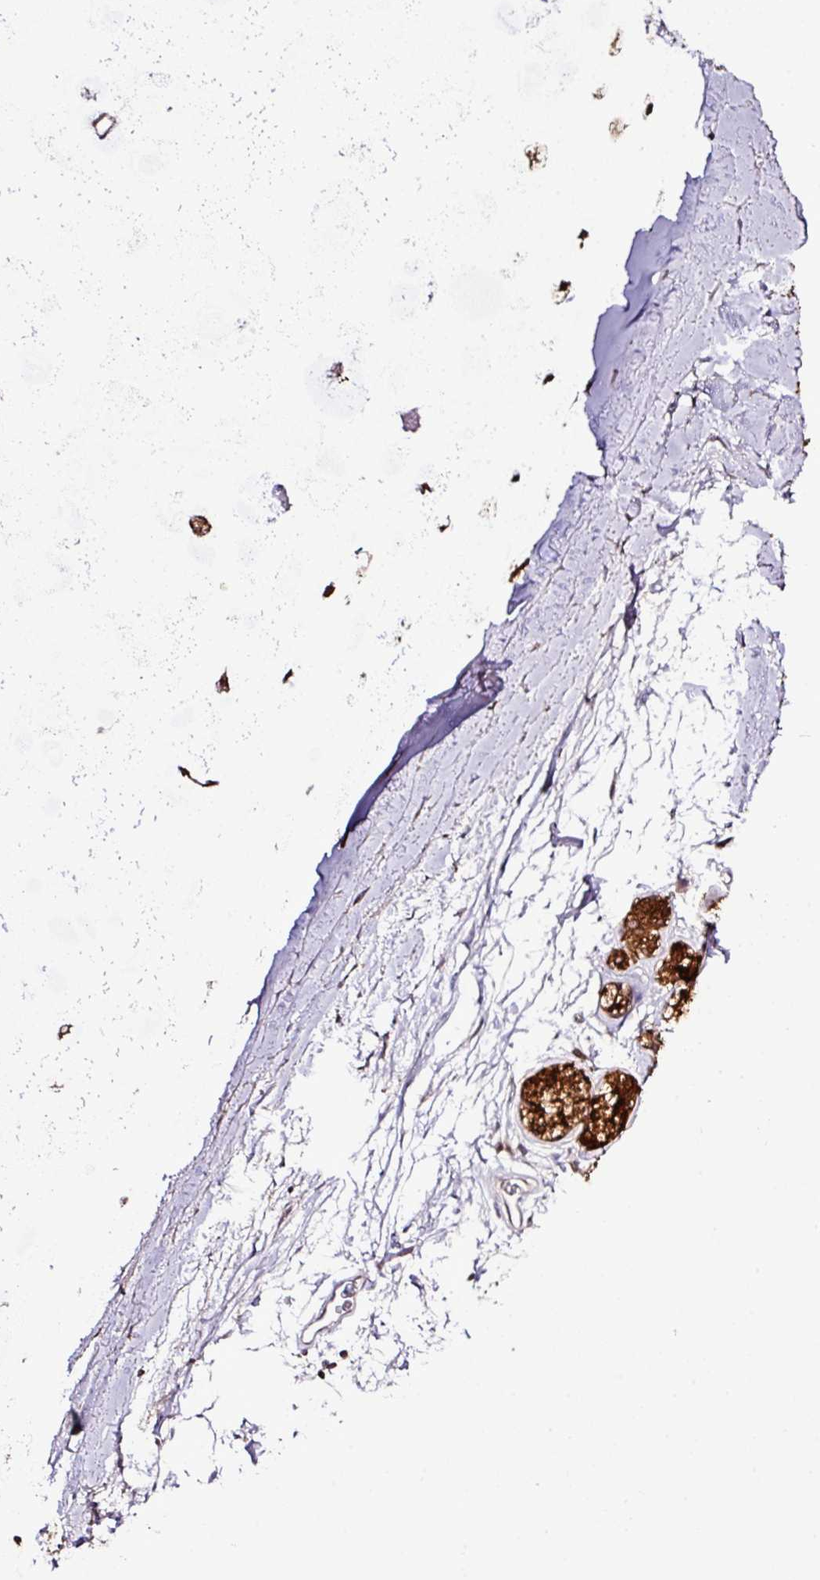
{"staining": {"intensity": "moderate", "quantity": "<25%", "location": "cytoplasmic/membranous"}, "tissue": "soft tissue", "cell_type": "Chondrocytes", "image_type": "normal", "snomed": [{"axis": "morphology", "description": "Normal tissue, NOS"}, {"axis": "topography", "description": "Cartilage tissue"}, {"axis": "topography", "description": "Bronchus"}], "caption": "IHC photomicrograph of benign soft tissue: human soft tissue stained using immunohistochemistry displays low levels of moderate protein expression localized specifically in the cytoplasmic/membranous of chondrocytes, appearing as a cytoplasmic/membranous brown color.", "gene": "SMCO4", "patient": {"sex": "female", "age": 72}}